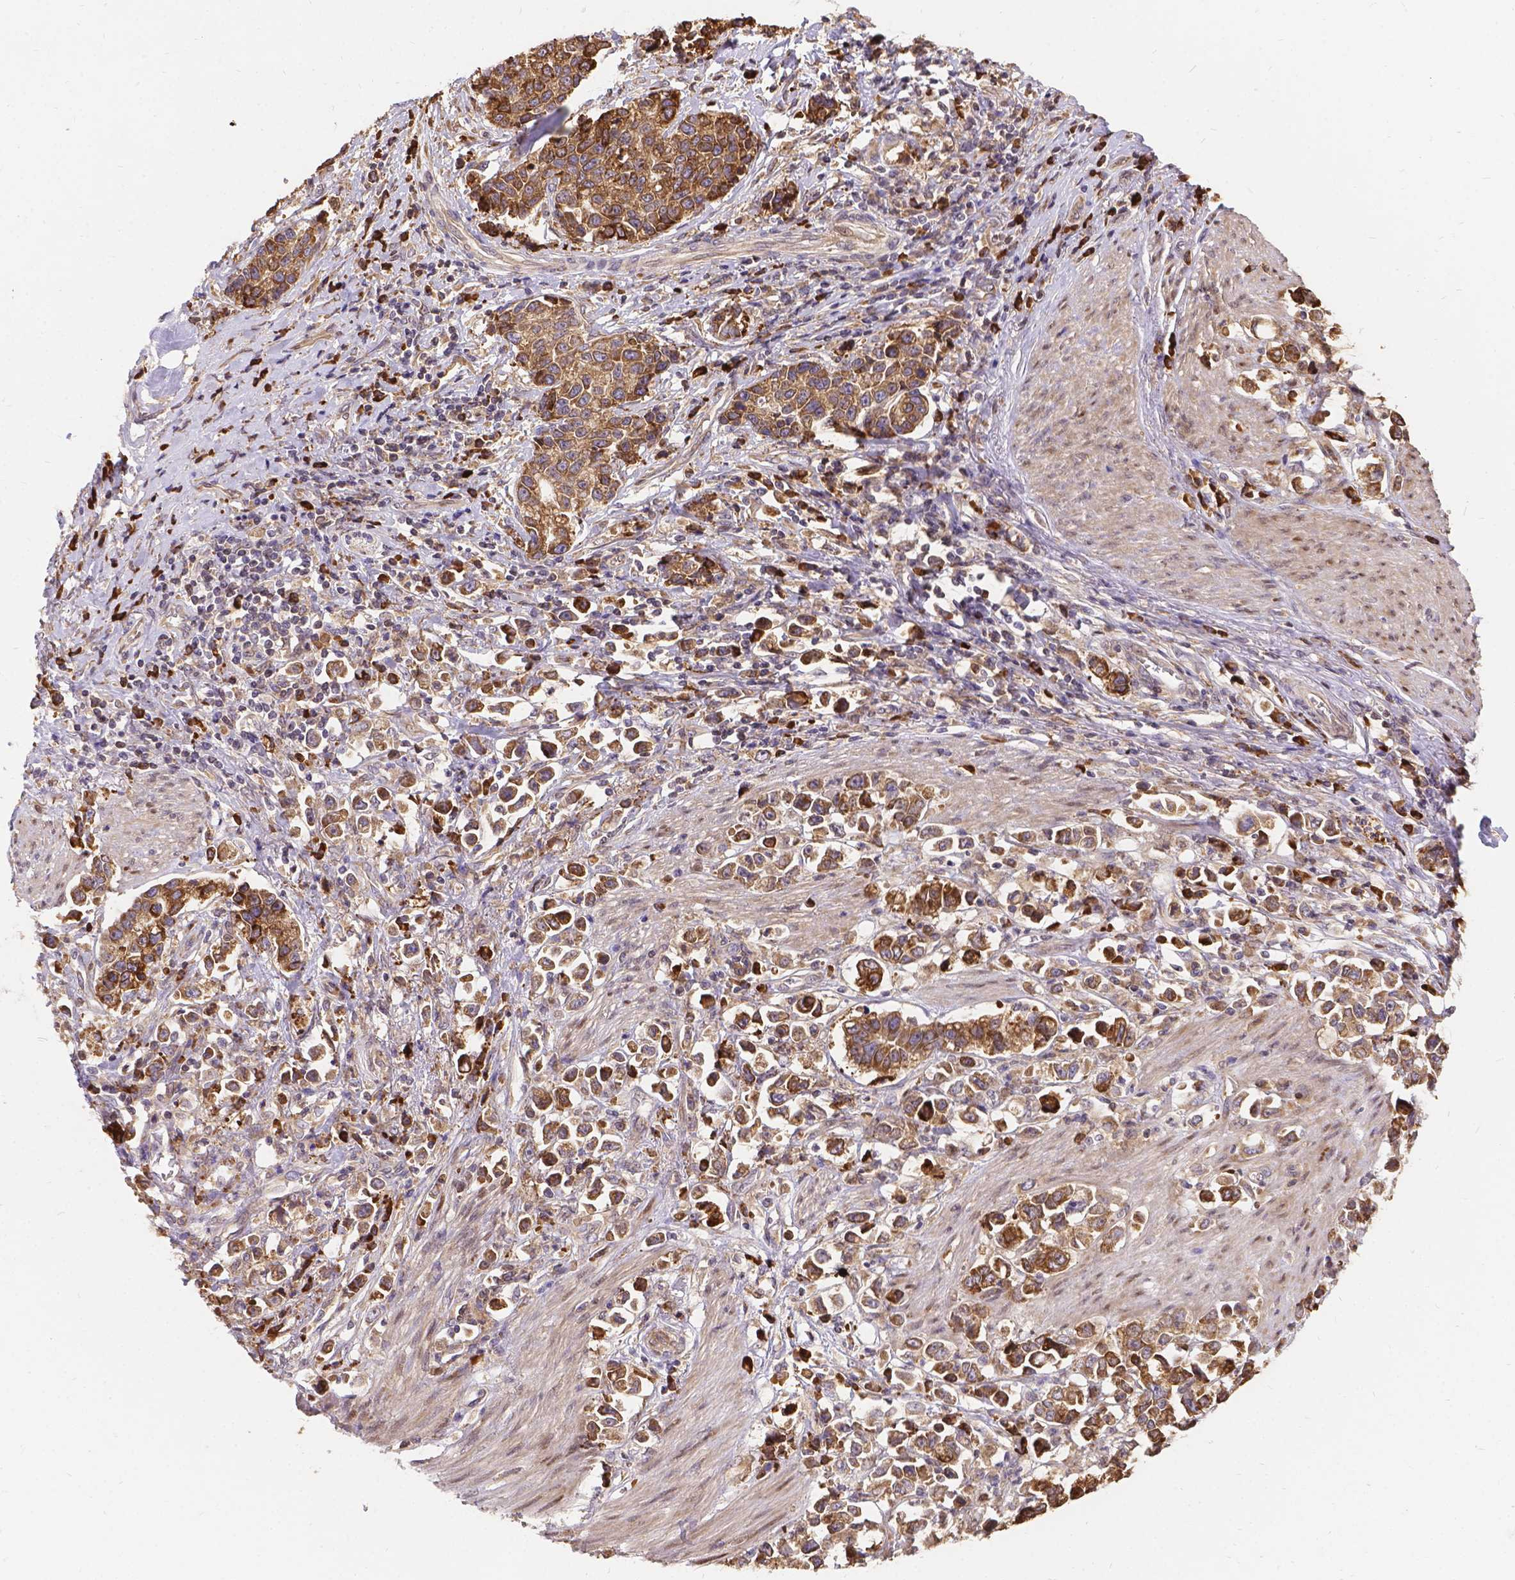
{"staining": {"intensity": "moderate", "quantity": ">75%", "location": "cytoplasmic/membranous"}, "tissue": "stomach cancer", "cell_type": "Tumor cells", "image_type": "cancer", "snomed": [{"axis": "morphology", "description": "Adenocarcinoma, NOS"}, {"axis": "topography", "description": "Stomach"}], "caption": "Approximately >75% of tumor cells in human stomach adenocarcinoma demonstrate moderate cytoplasmic/membranous protein expression as visualized by brown immunohistochemical staining.", "gene": "DENND6A", "patient": {"sex": "male", "age": 93}}